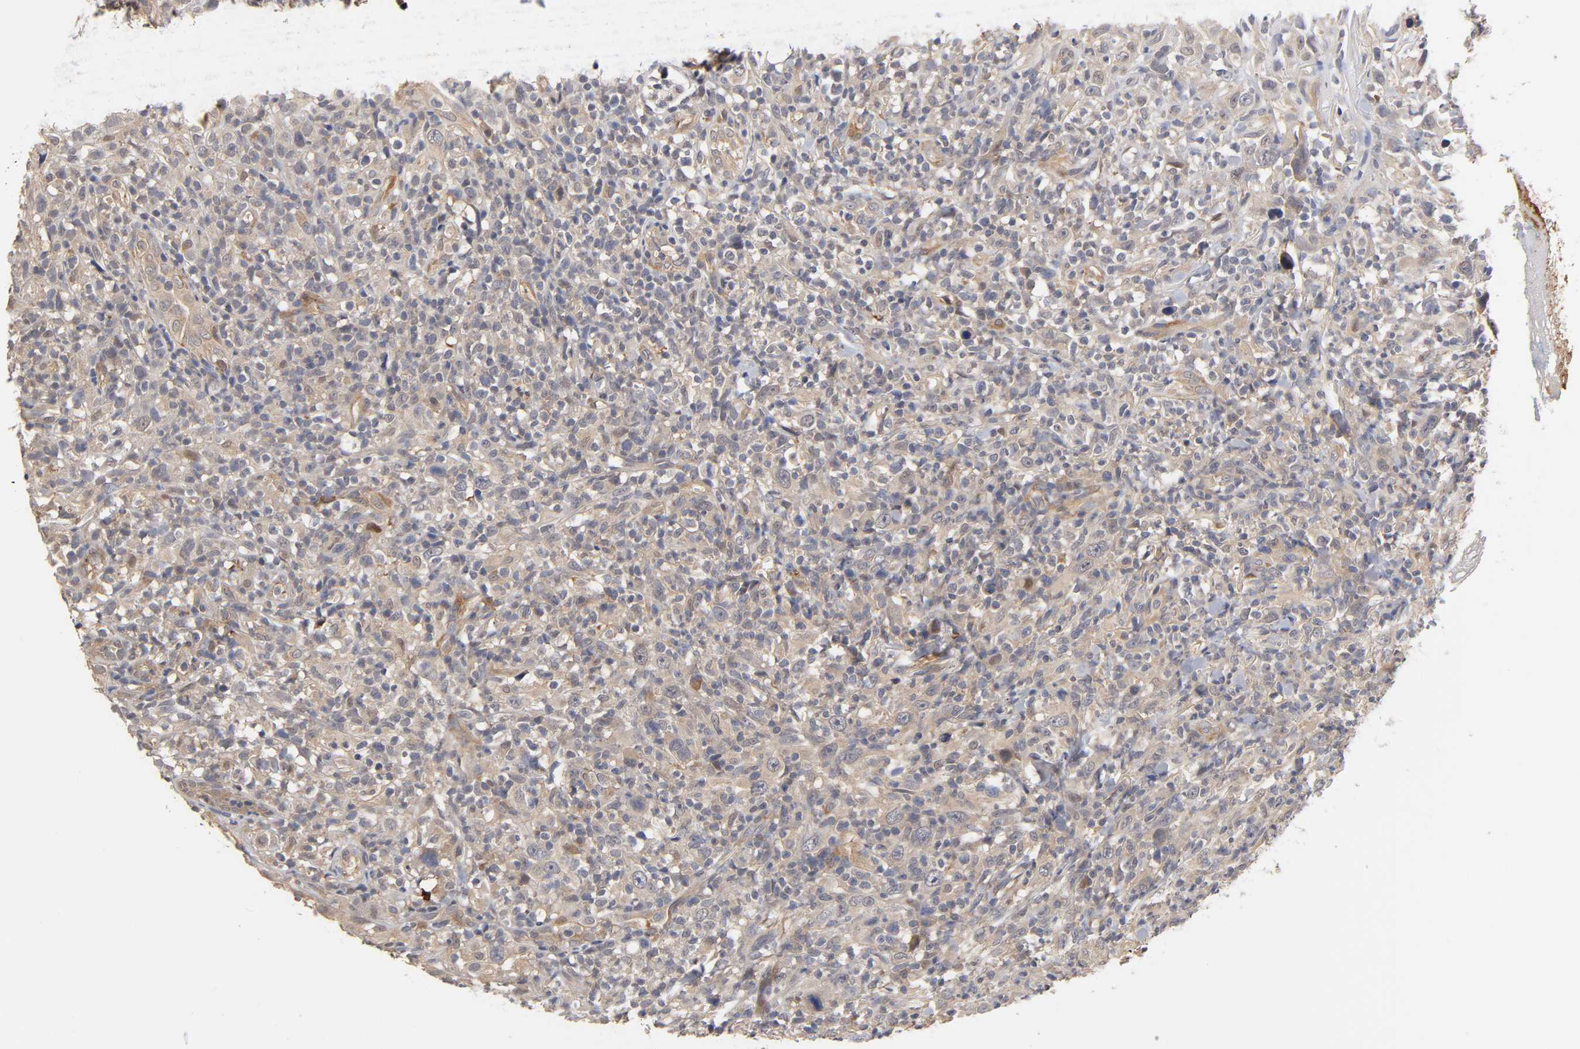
{"staining": {"intensity": "weak", "quantity": ">75%", "location": "cytoplasmic/membranous"}, "tissue": "thyroid cancer", "cell_type": "Tumor cells", "image_type": "cancer", "snomed": [{"axis": "morphology", "description": "Carcinoma, NOS"}, {"axis": "topography", "description": "Thyroid gland"}], "caption": "A brown stain shows weak cytoplasmic/membranous positivity of a protein in human thyroid cancer tumor cells. Nuclei are stained in blue.", "gene": "PDE5A", "patient": {"sex": "female", "age": 77}}